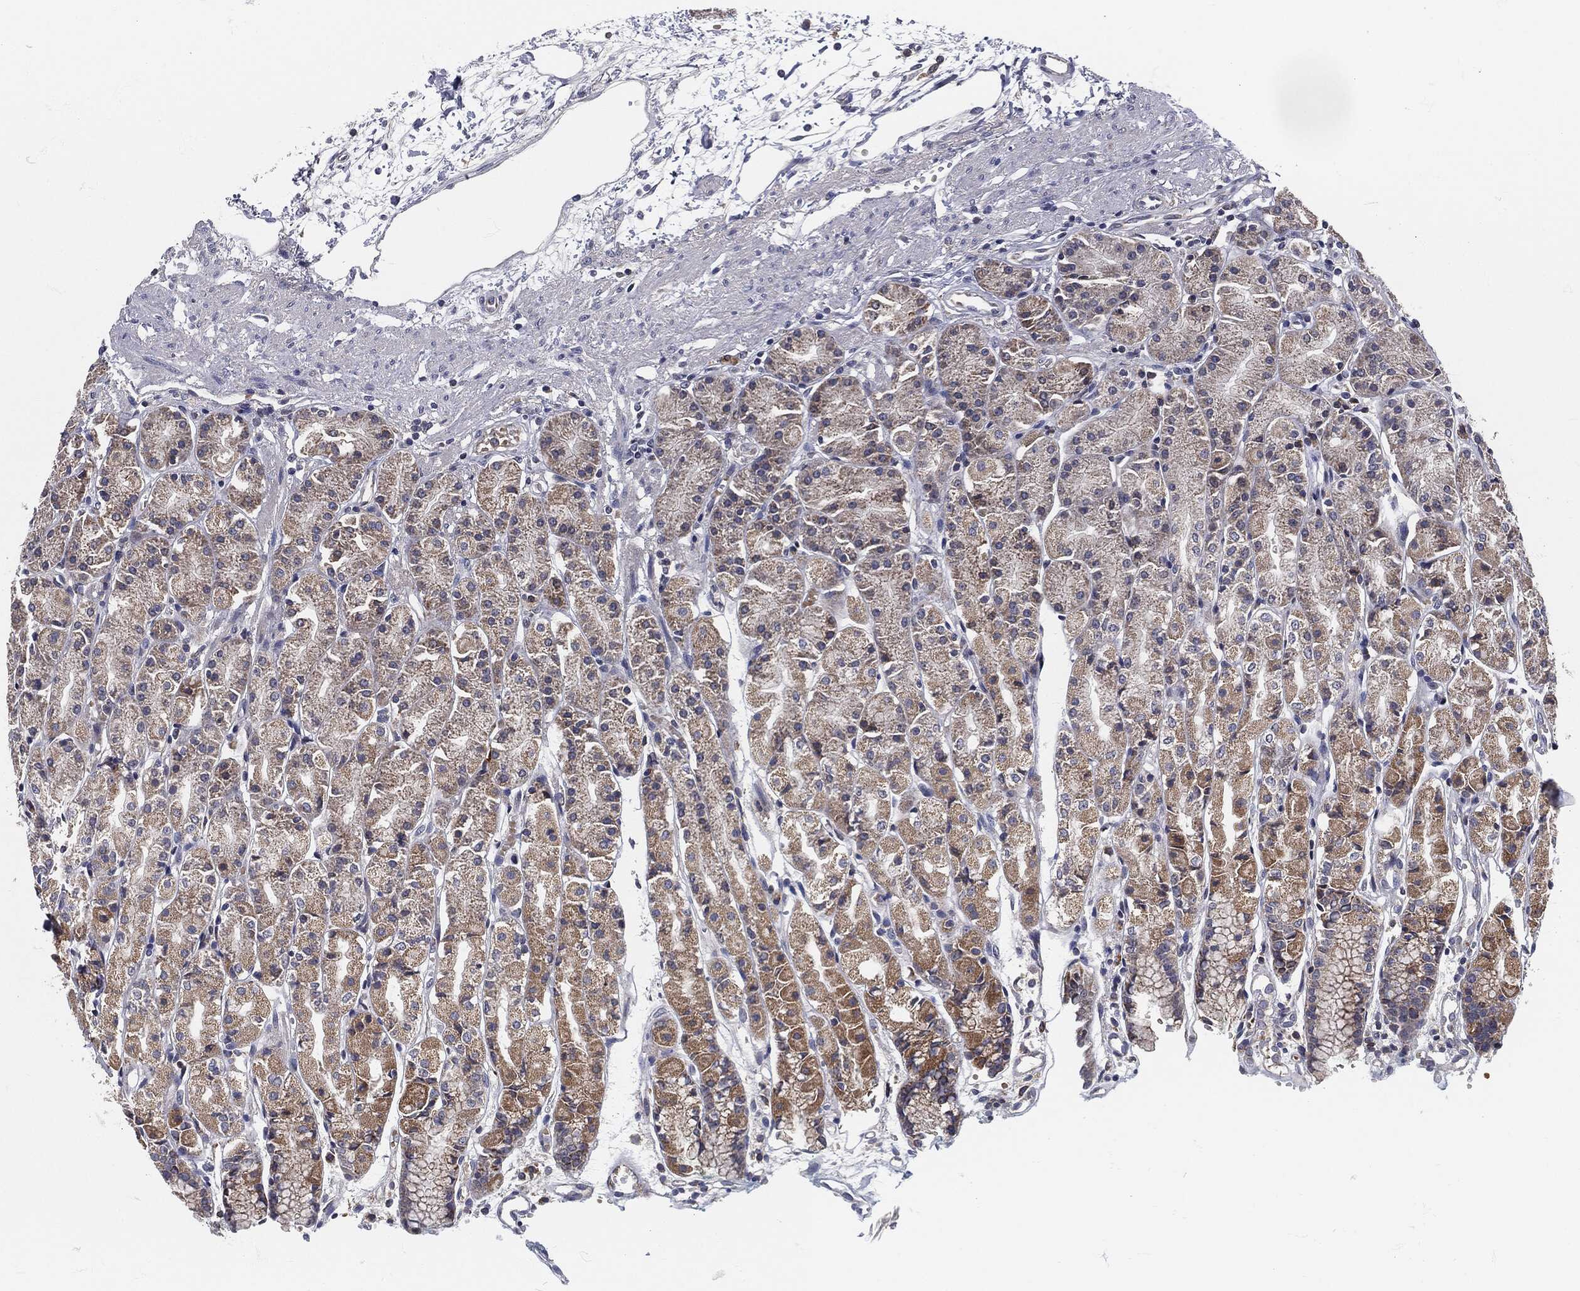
{"staining": {"intensity": "moderate", "quantity": "<25%", "location": "cytoplasmic/membranous"}, "tissue": "stomach", "cell_type": "Glandular cells", "image_type": "normal", "snomed": [{"axis": "morphology", "description": "Normal tissue, NOS"}, {"axis": "morphology", "description": "Adenocarcinoma, NOS"}, {"axis": "topography", "description": "Stomach"}], "caption": "The image demonstrates immunohistochemical staining of benign stomach. There is moderate cytoplasmic/membranous positivity is seen in about <25% of glandular cells.", "gene": "SIGLEC9", "patient": {"sex": "female", "age": 81}}